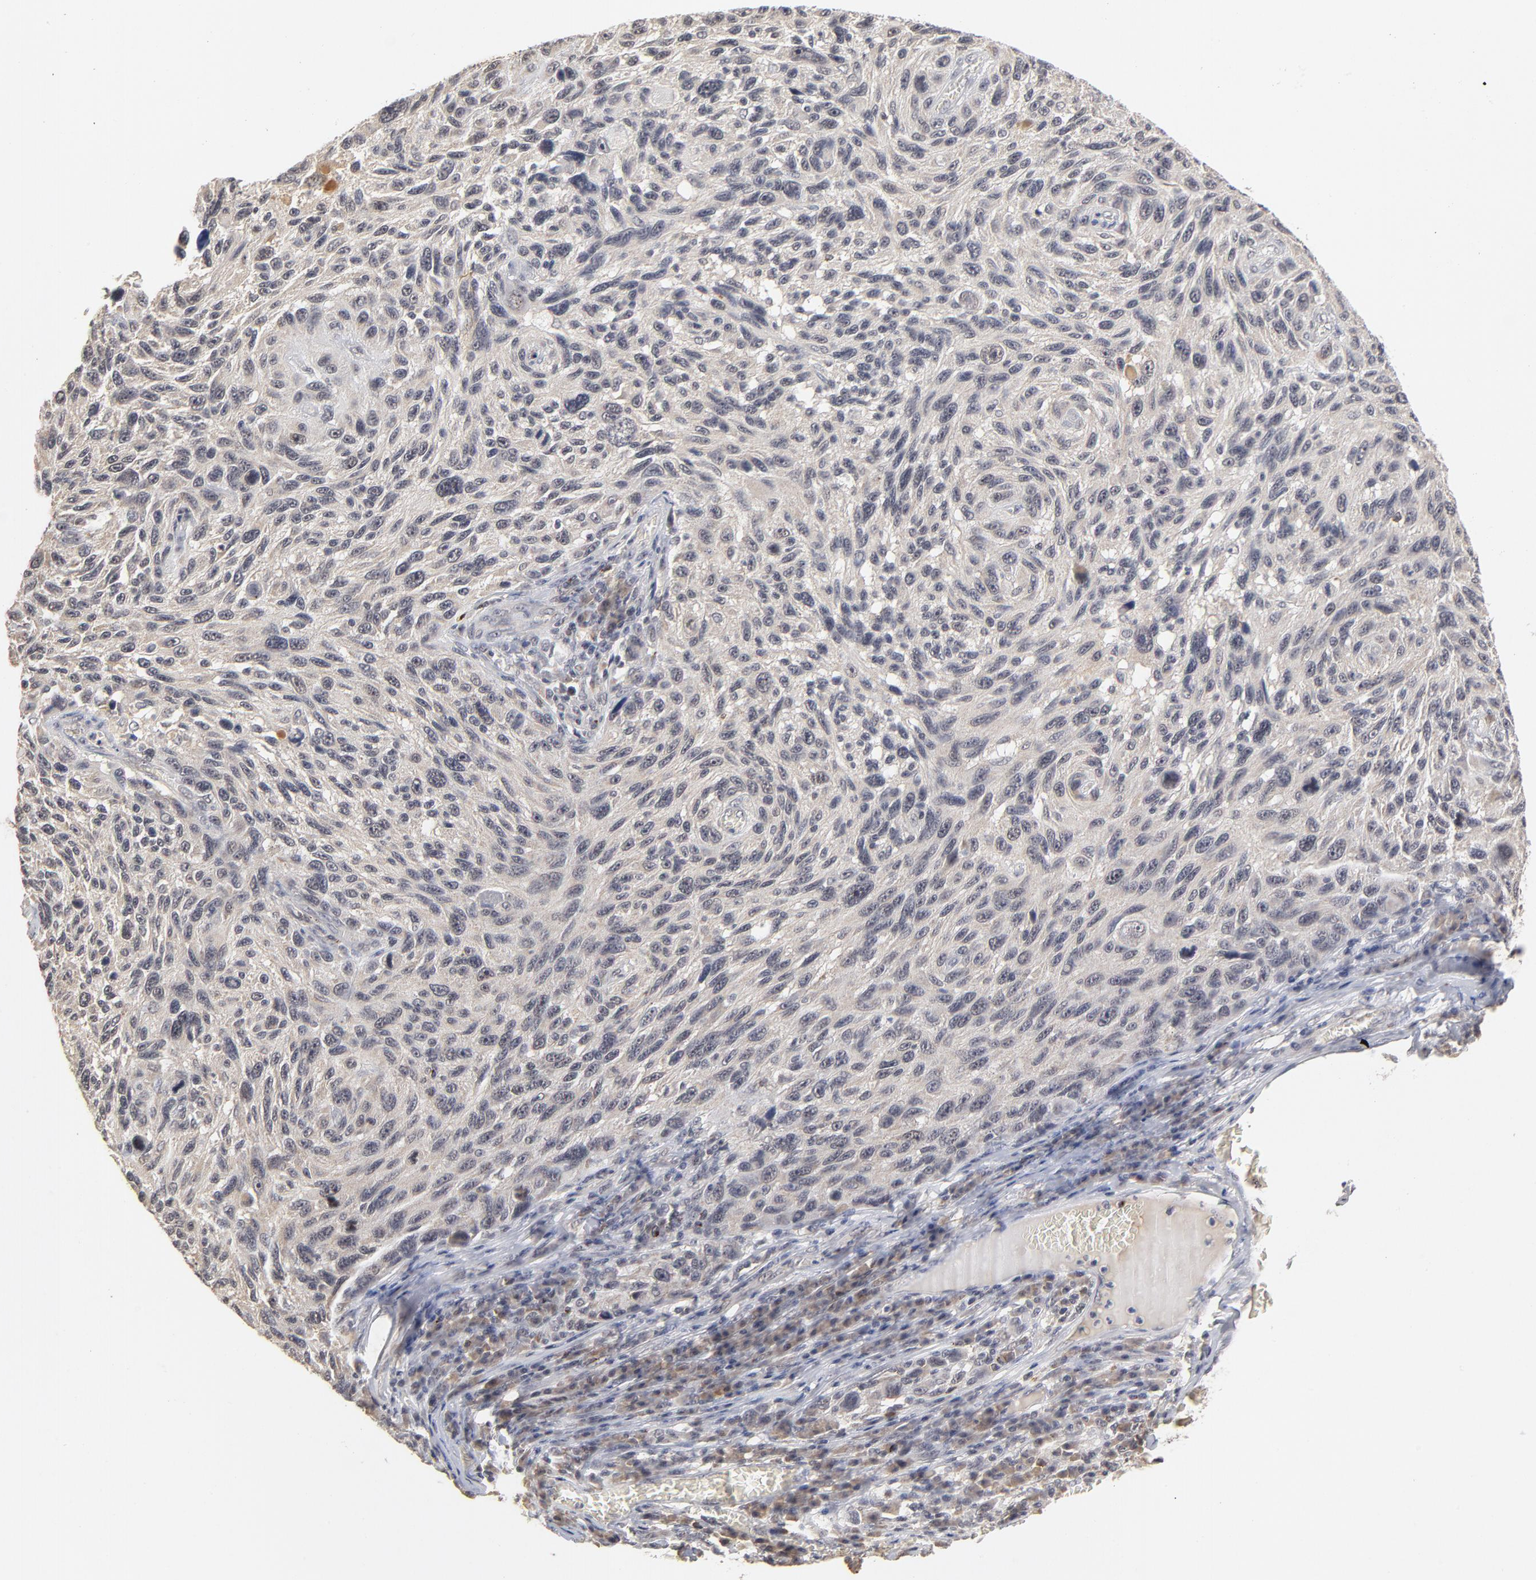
{"staining": {"intensity": "weak", "quantity": "<25%", "location": "cytoplasmic/membranous"}, "tissue": "melanoma", "cell_type": "Tumor cells", "image_type": "cancer", "snomed": [{"axis": "morphology", "description": "Malignant melanoma, NOS"}, {"axis": "topography", "description": "Skin"}], "caption": "High power microscopy image of an IHC image of melanoma, revealing no significant expression in tumor cells.", "gene": "WSB1", "patient": {"sex": "male", "age": 53}}